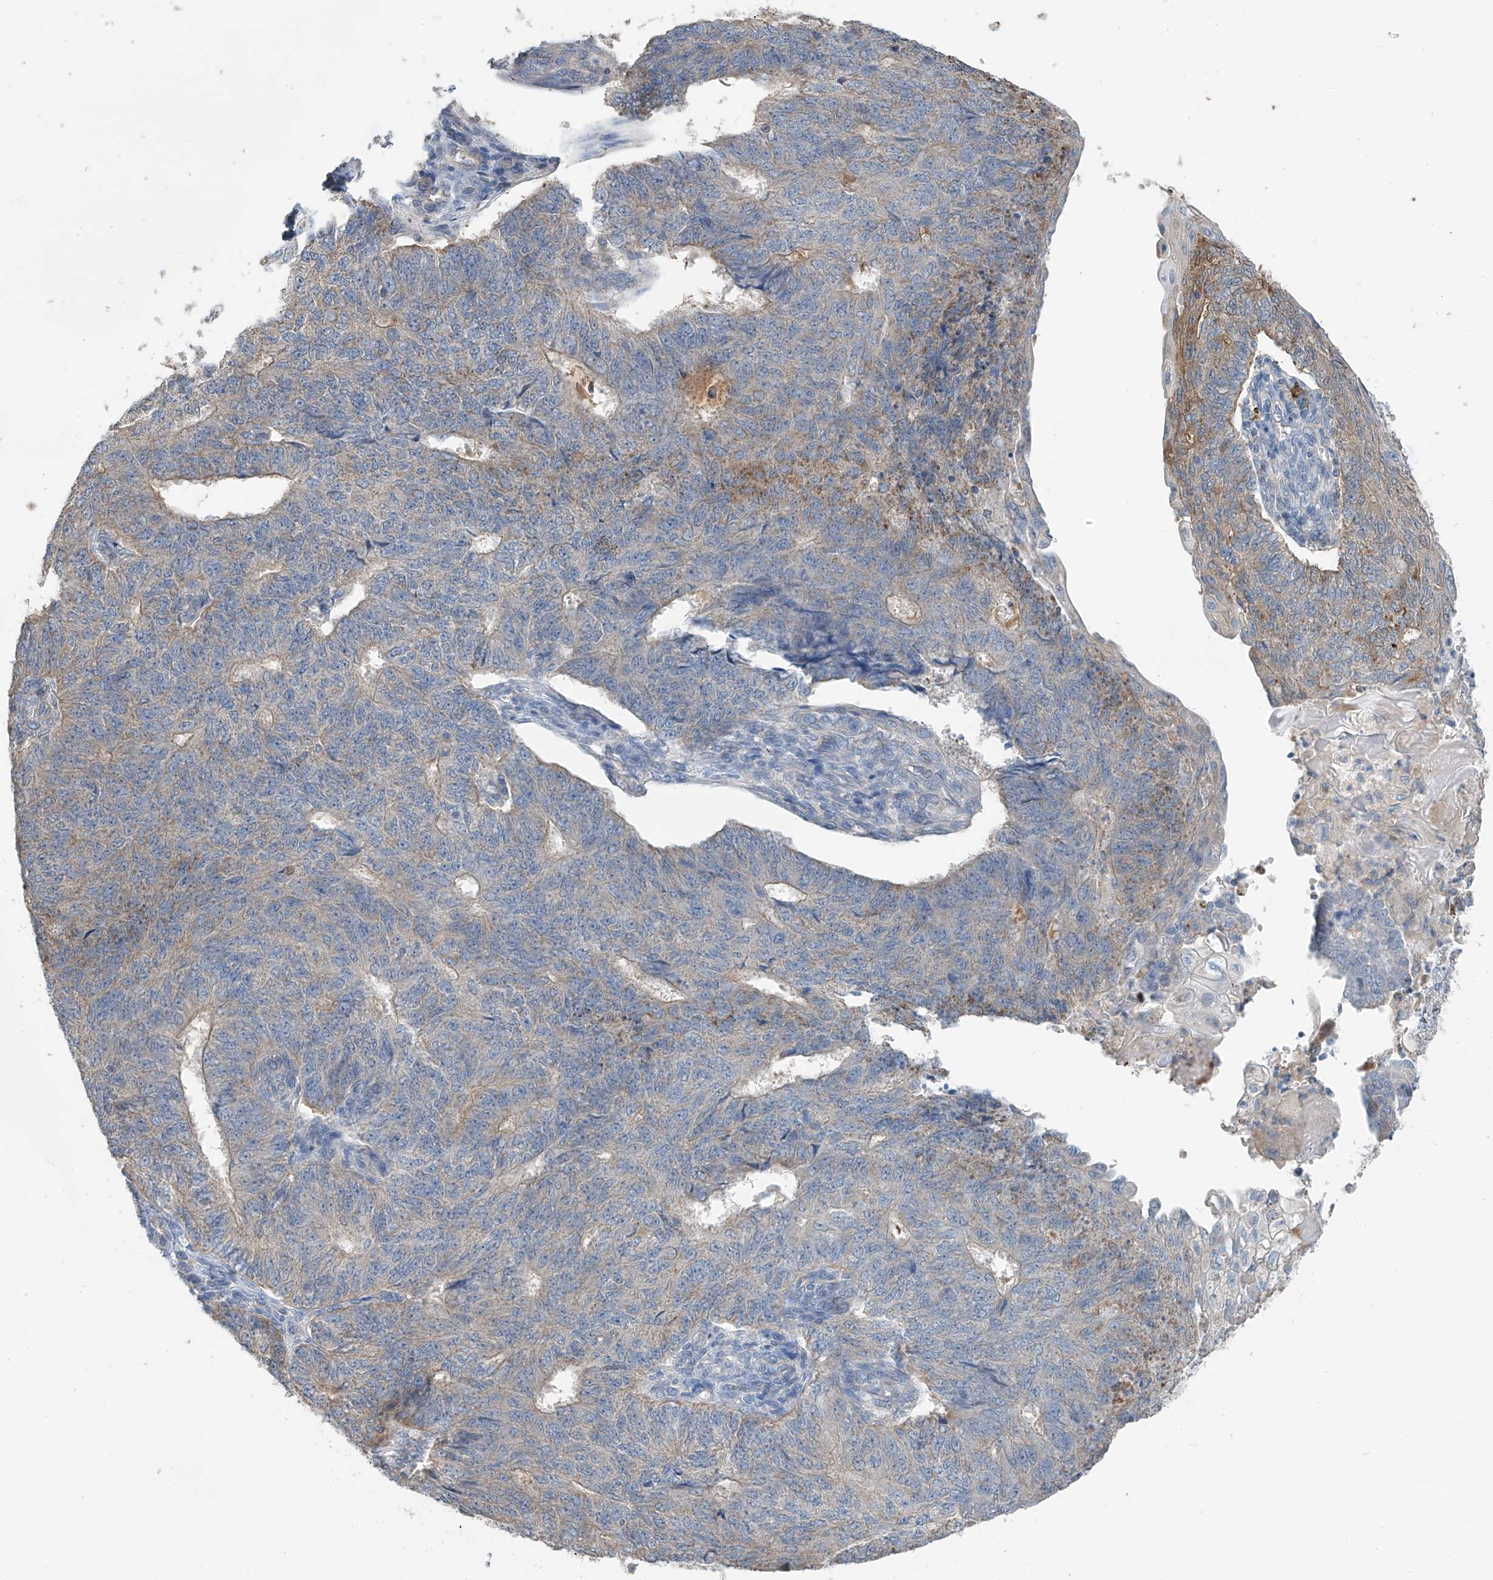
{"staining": {"intensity": "moderate", "quantity": "<25%", "location": "cytoplasmic/membranous"}, "tissue": "endometrial cancer", "cell_type": "Tumor cells", "image_type": "cancer", "snomed": [{"axis": "morphology", "description": "Adenocarcinoma, NOS"}, {"axis": "topography", "description": "Endometrium"}], "caption": "DAB immunohistochemical staining of human endometrial cancer reveals moderate cytoplasmic/membranous protein expression in about <25% of tumor cells.", "gene": "SYN3", "patient": {"sex": "female", "age": 32}}